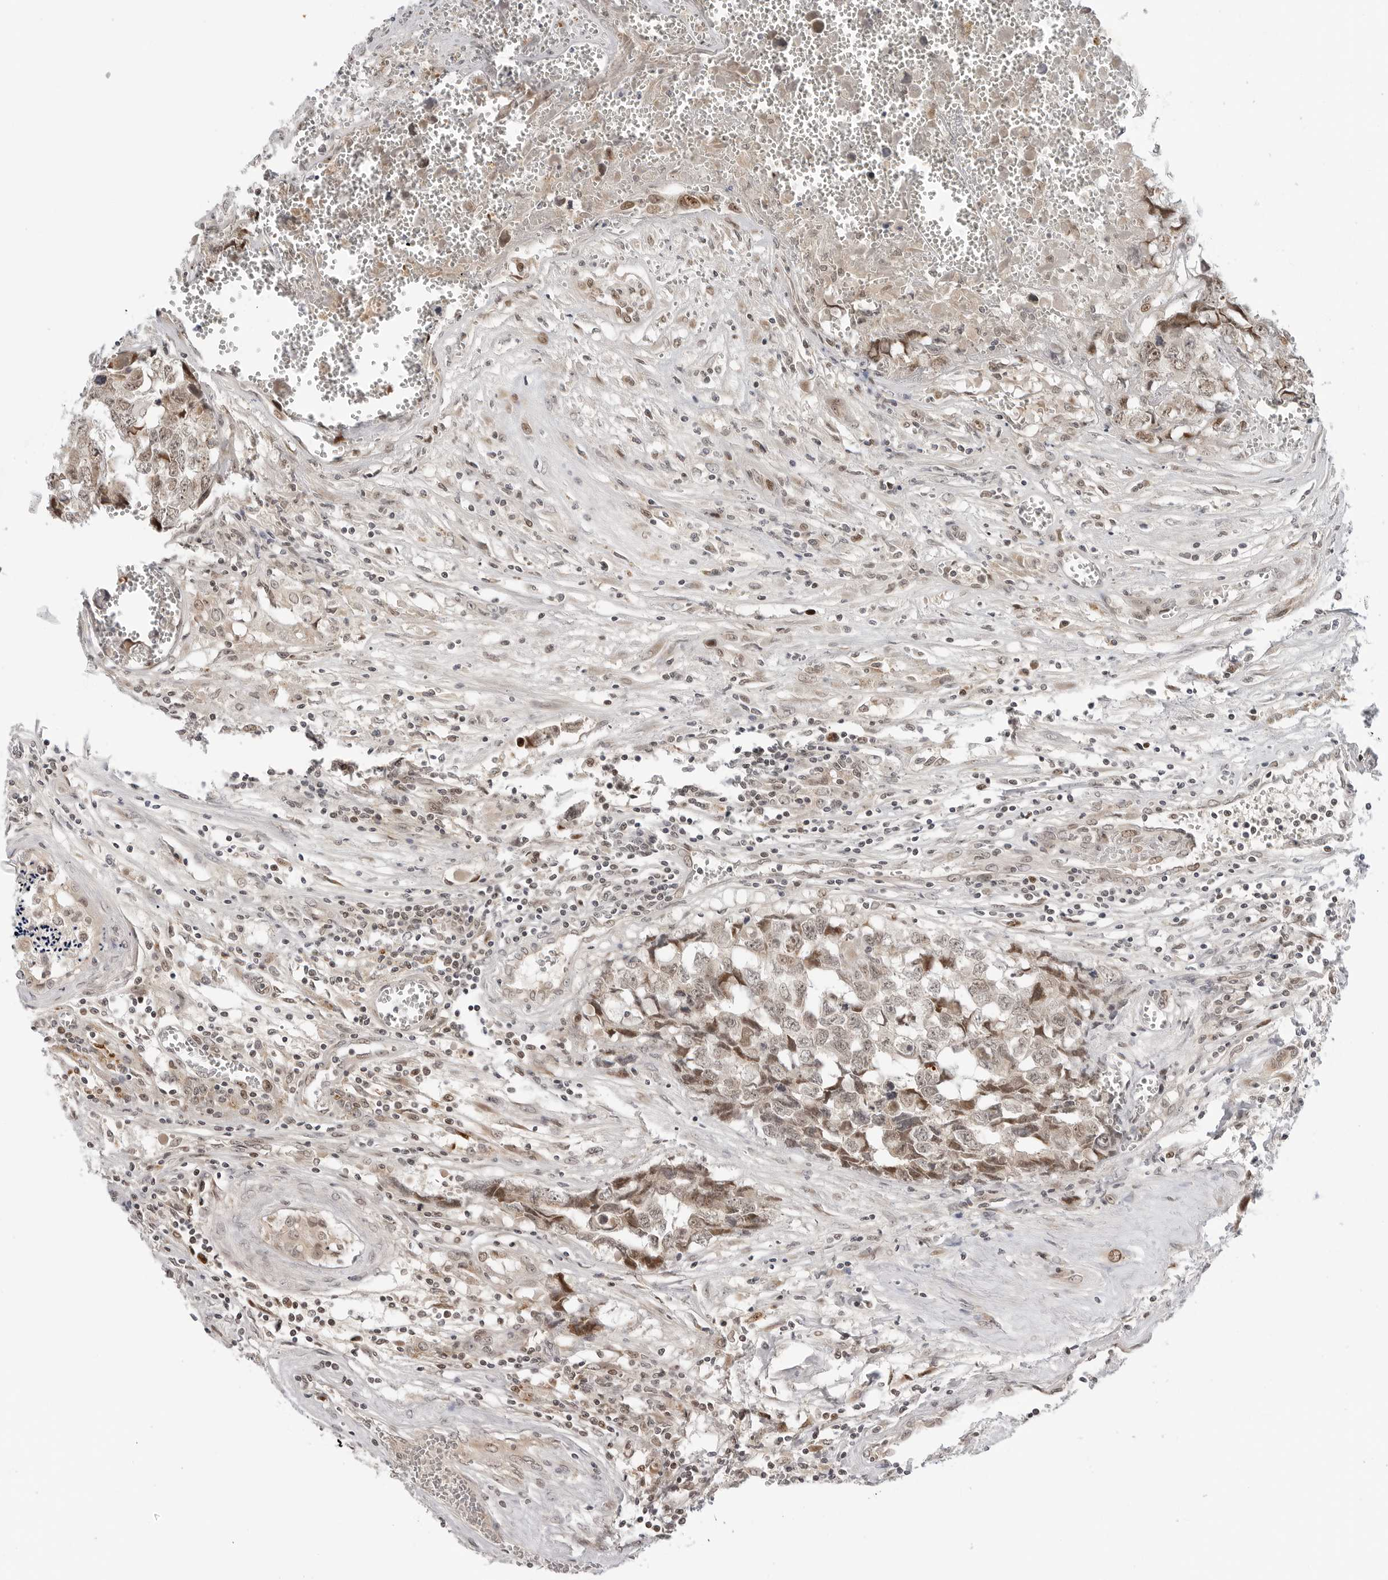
{"staining": {"intensity": "moderate", "quantity": "<25%", "location": "nuclear"}, "tissue": "testis cancer", "cell_type": "Tumor cells", "image_type": "cancer", "snomed": [{"axis": "morphology", "description": "Carcinoma, Embryonal, NOS"}, {"axis": "topography", "description": "Testis"}], "caption": "This histopathology image shows immunohistochemistry (IHC) staining of human embryonal carcinoma (testis), with low moderate nuclear positivity in approximately <25% of tumor cells.", "gene": "TIPRL", "patient": {"sex": "male", "age": 31}}